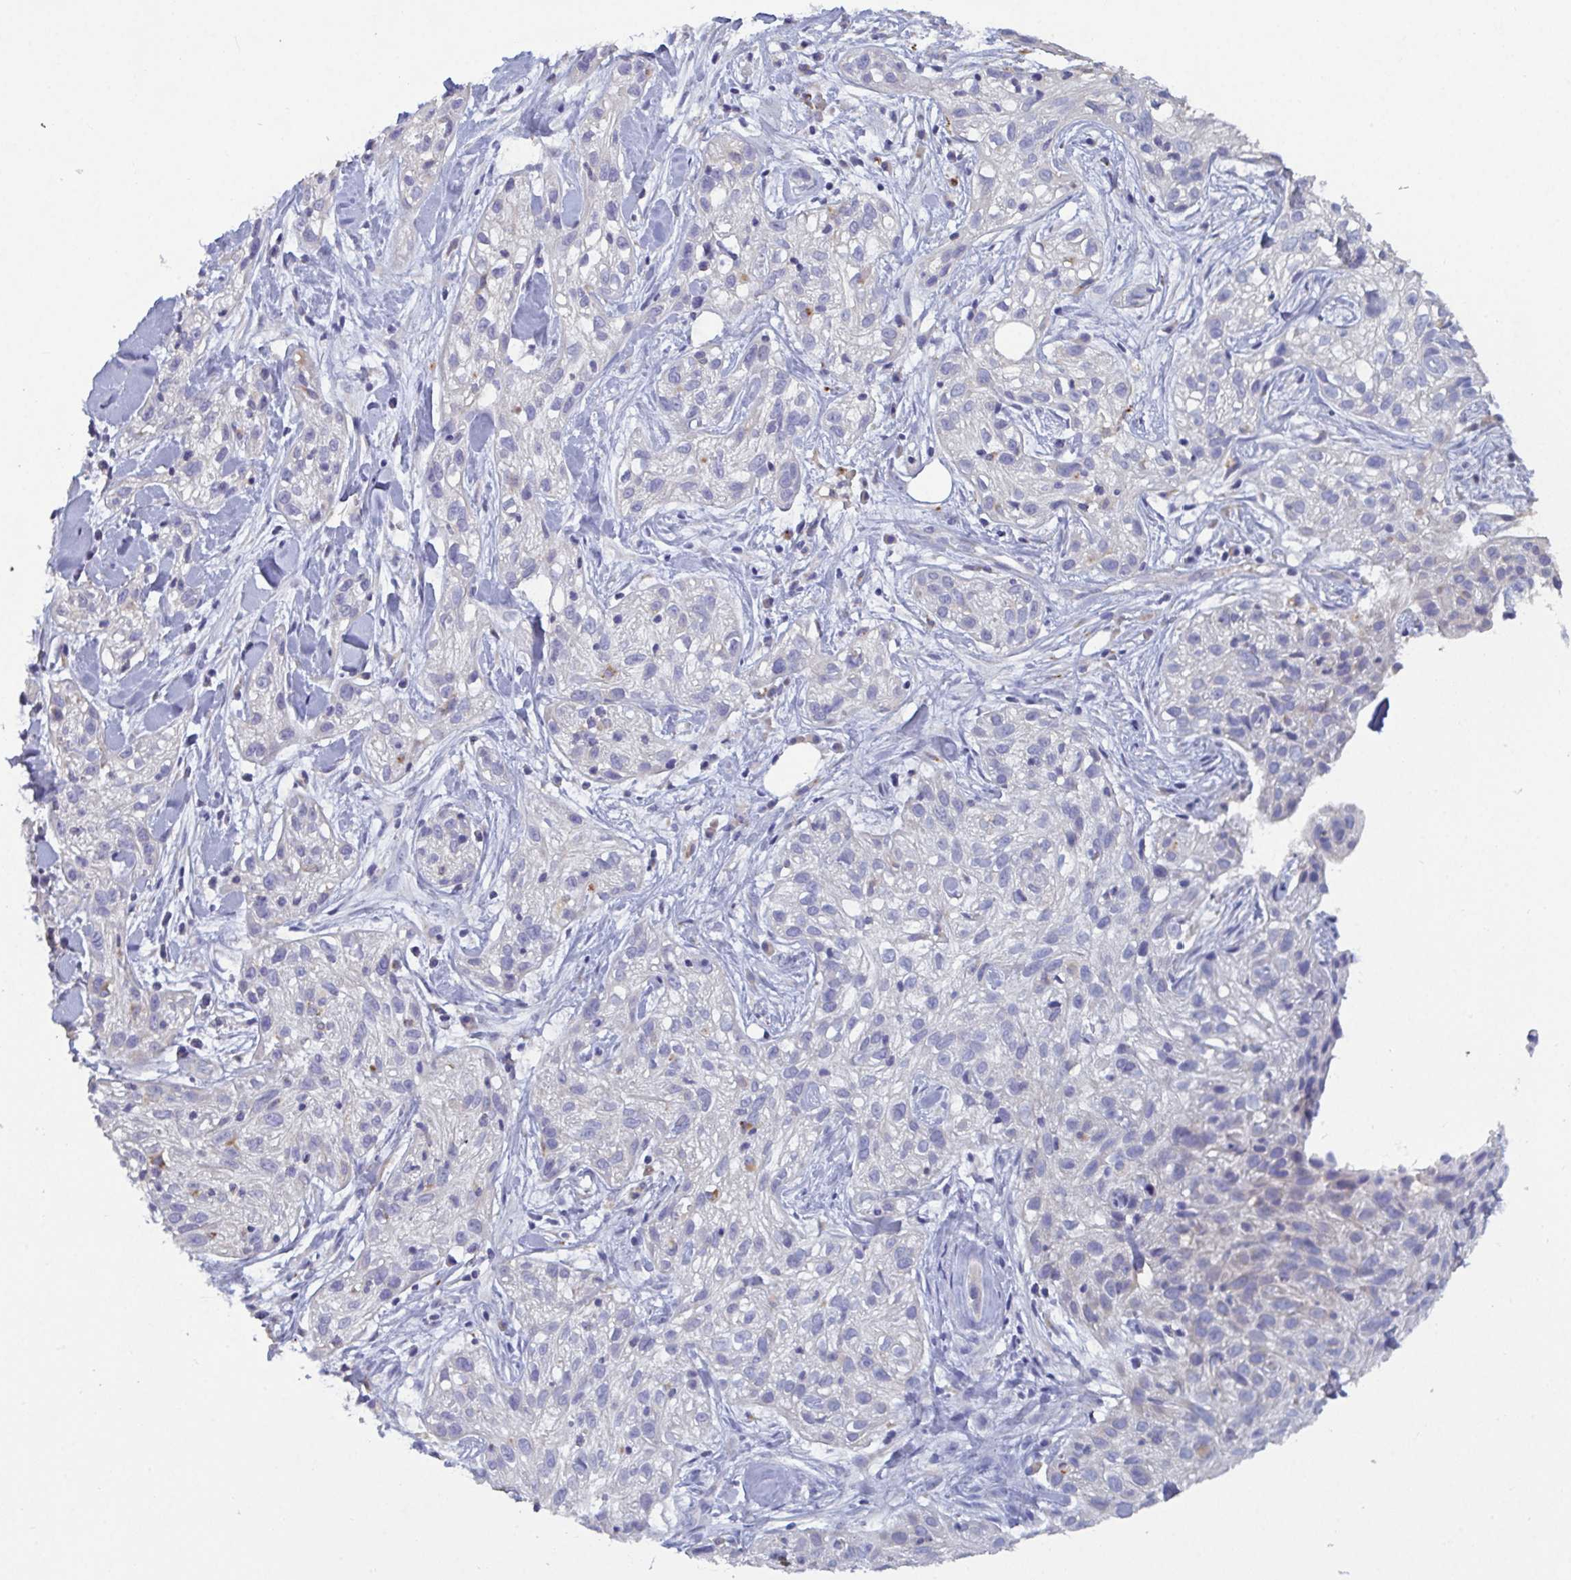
{"staining": {"intensity": "negative", "quantity": "none", "location": "none"}, "tissue": "skin cancer", "cell_type": "Tumor cells", "image_type": "cancer", "snomed": [{"axis": "morphology", "description": "Squamous cell carcinoma, NOS"}, {"axis": "topography", "description": "Skin"}], "caption": "Human squamous cell carcinoma (skin) stained for a protein using immunohistochemistry displays no expression in tumor cells.", "gene": "GALNT13", "patient": {"sex": "male", "age": 82}}